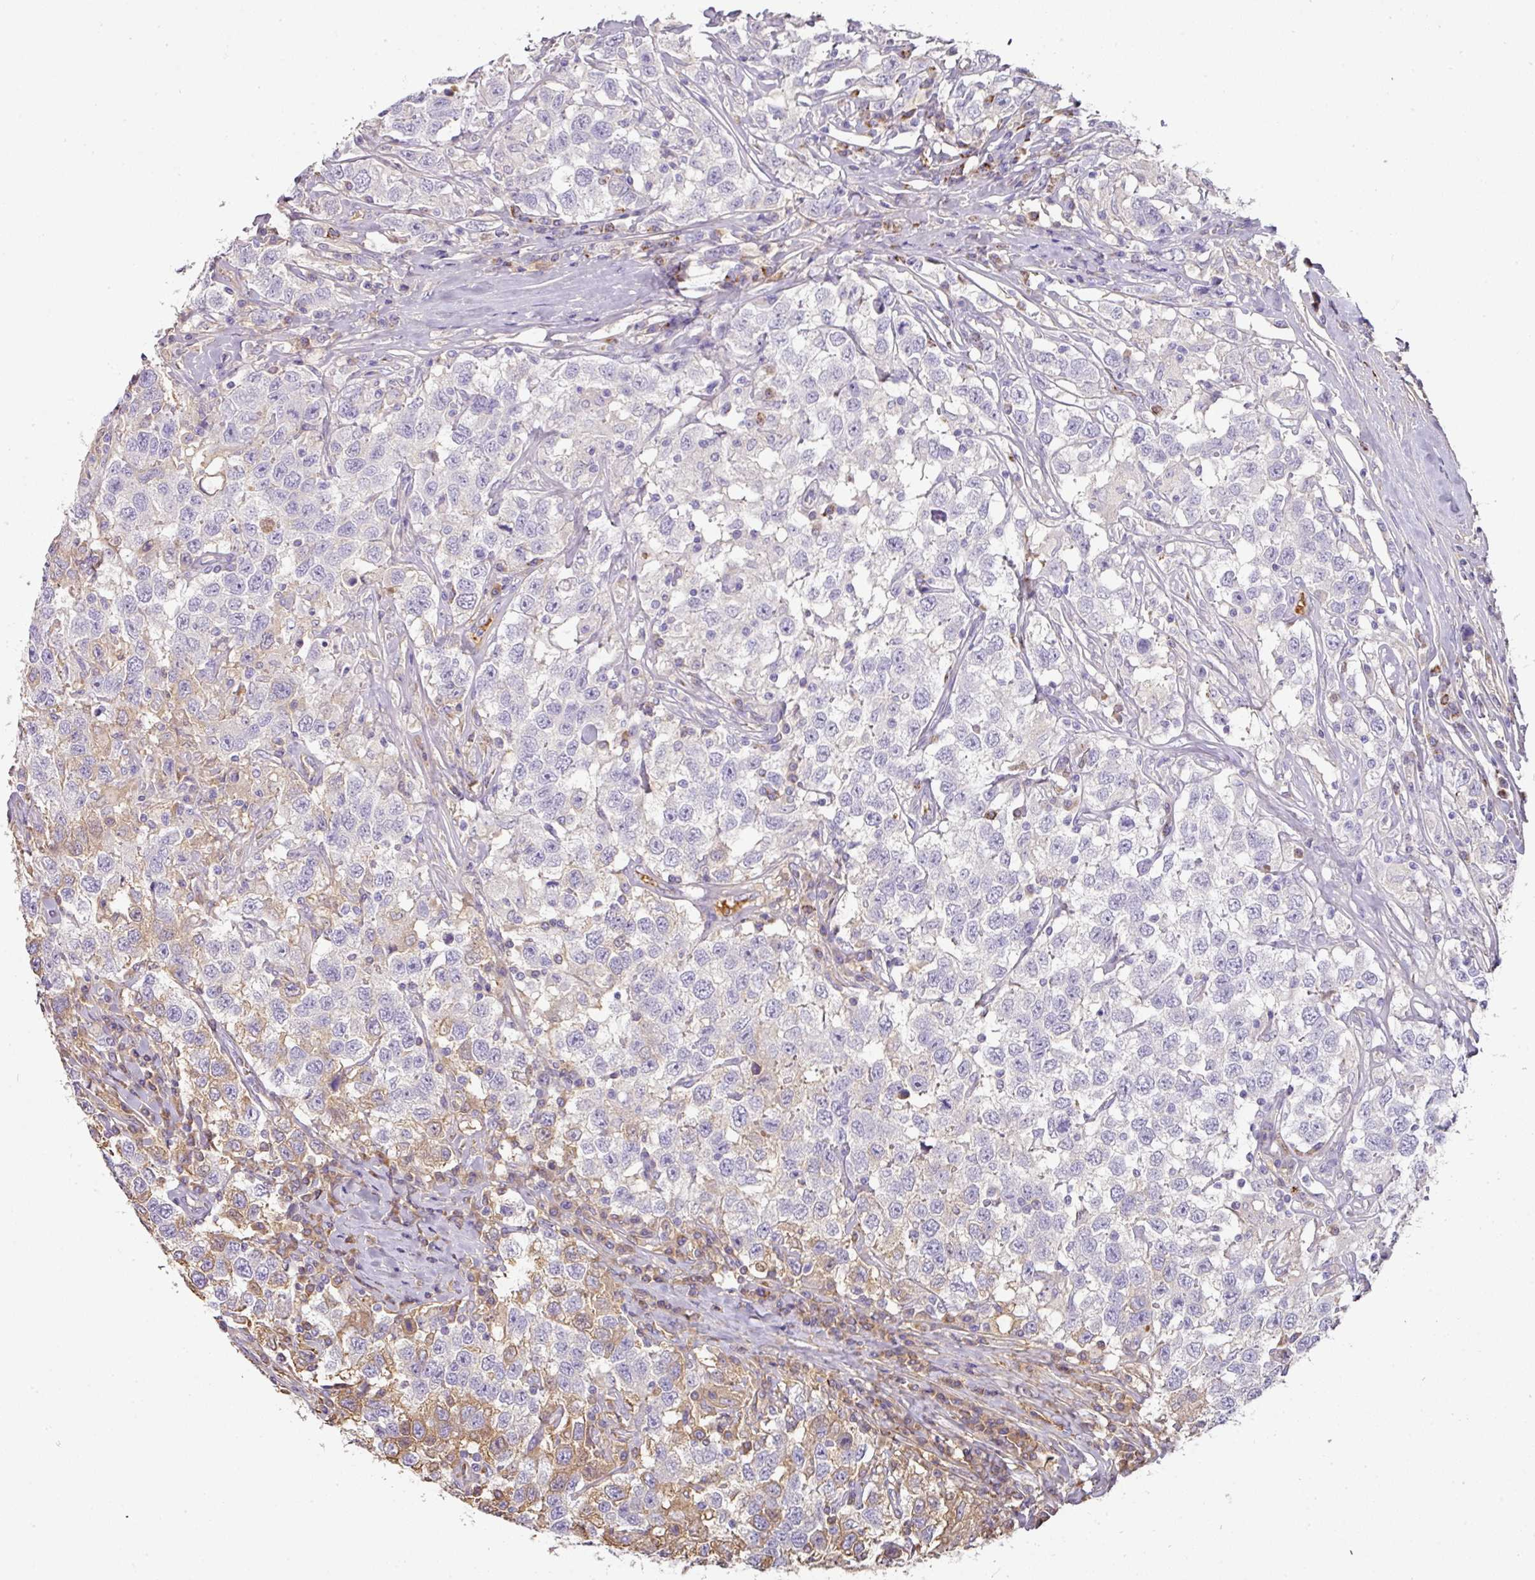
{"staining": {"intensity": "moderate", "quantity": "<25%", "location": "cytoplasmic/membranous"}, "tissue": "testis cancer", "cell_type": "Tumor cells", "image_type": "cancer", "snomed": [{"axis": "morphology", "description": "Seminoma, NOS"}, {"axis": "topography", "description": "Testis"}], "caption": "About <25% of tumor cells in testis cancer display moderate cytoplasmic/membranous protein expression as visualized by brown immunohistochemical staining.", "gene": "CCZ1", "patient": {"sex": "male", "age": 41}}